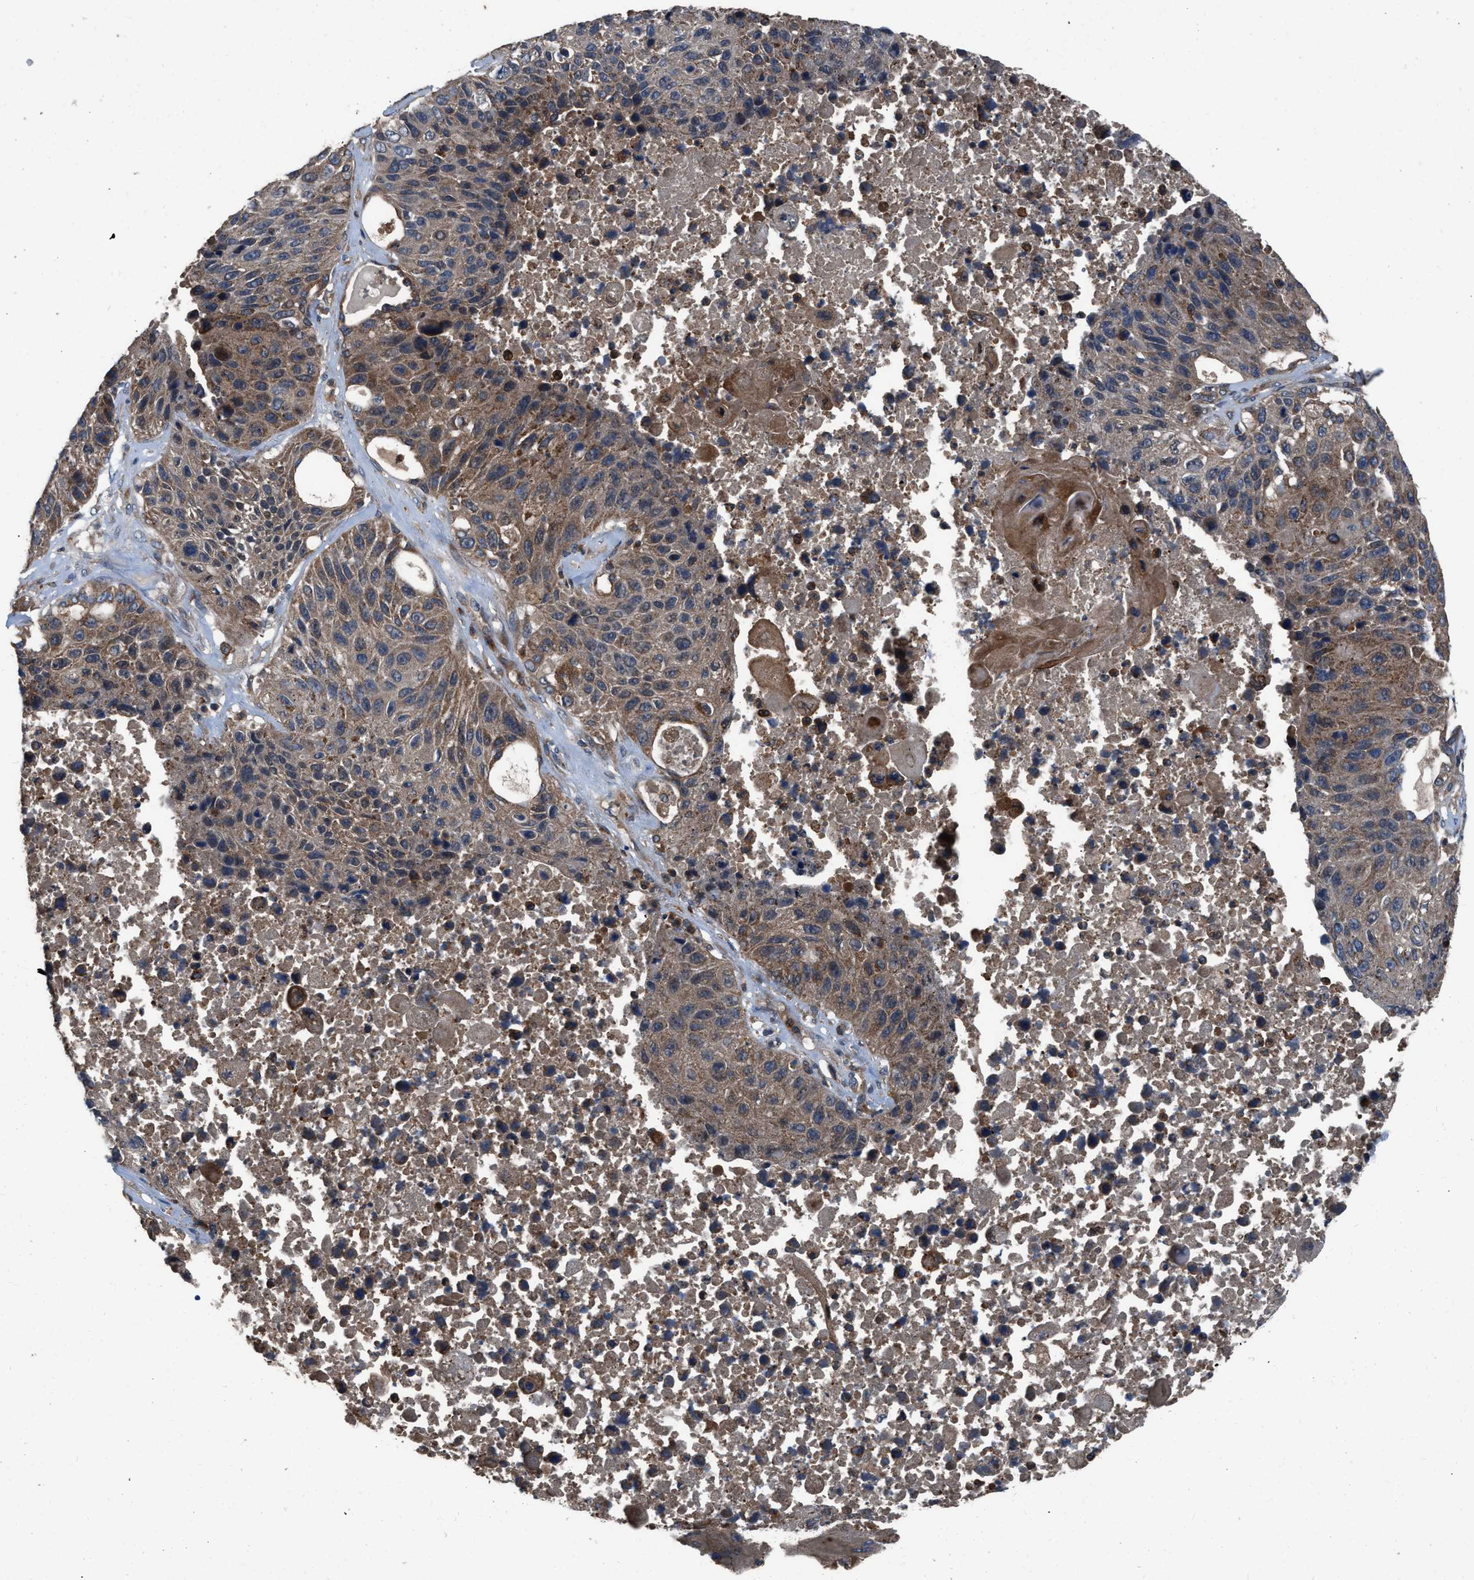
{"staining": {"intensity": "moderate", "quantity": ">75%", "location": "cytoplasmic/membranous"}, "tissue": "lung cancer", "cell_type": "Tumor cells", "image_type": "cancer", "snomed": [{"axis": "morphology", "description": "Squamous cell carcinoma, NOS"}, {"axis": "topography", "description": "Lung"}], "caption": "Moderate cytoplasmic/membranous positivity for a protein is appreciated in about >75% of tumor cells of lung cancer using immunohistochemistry (IHC).", "gene": "USP25", "patient": {"sex": "male", "age": 61}}